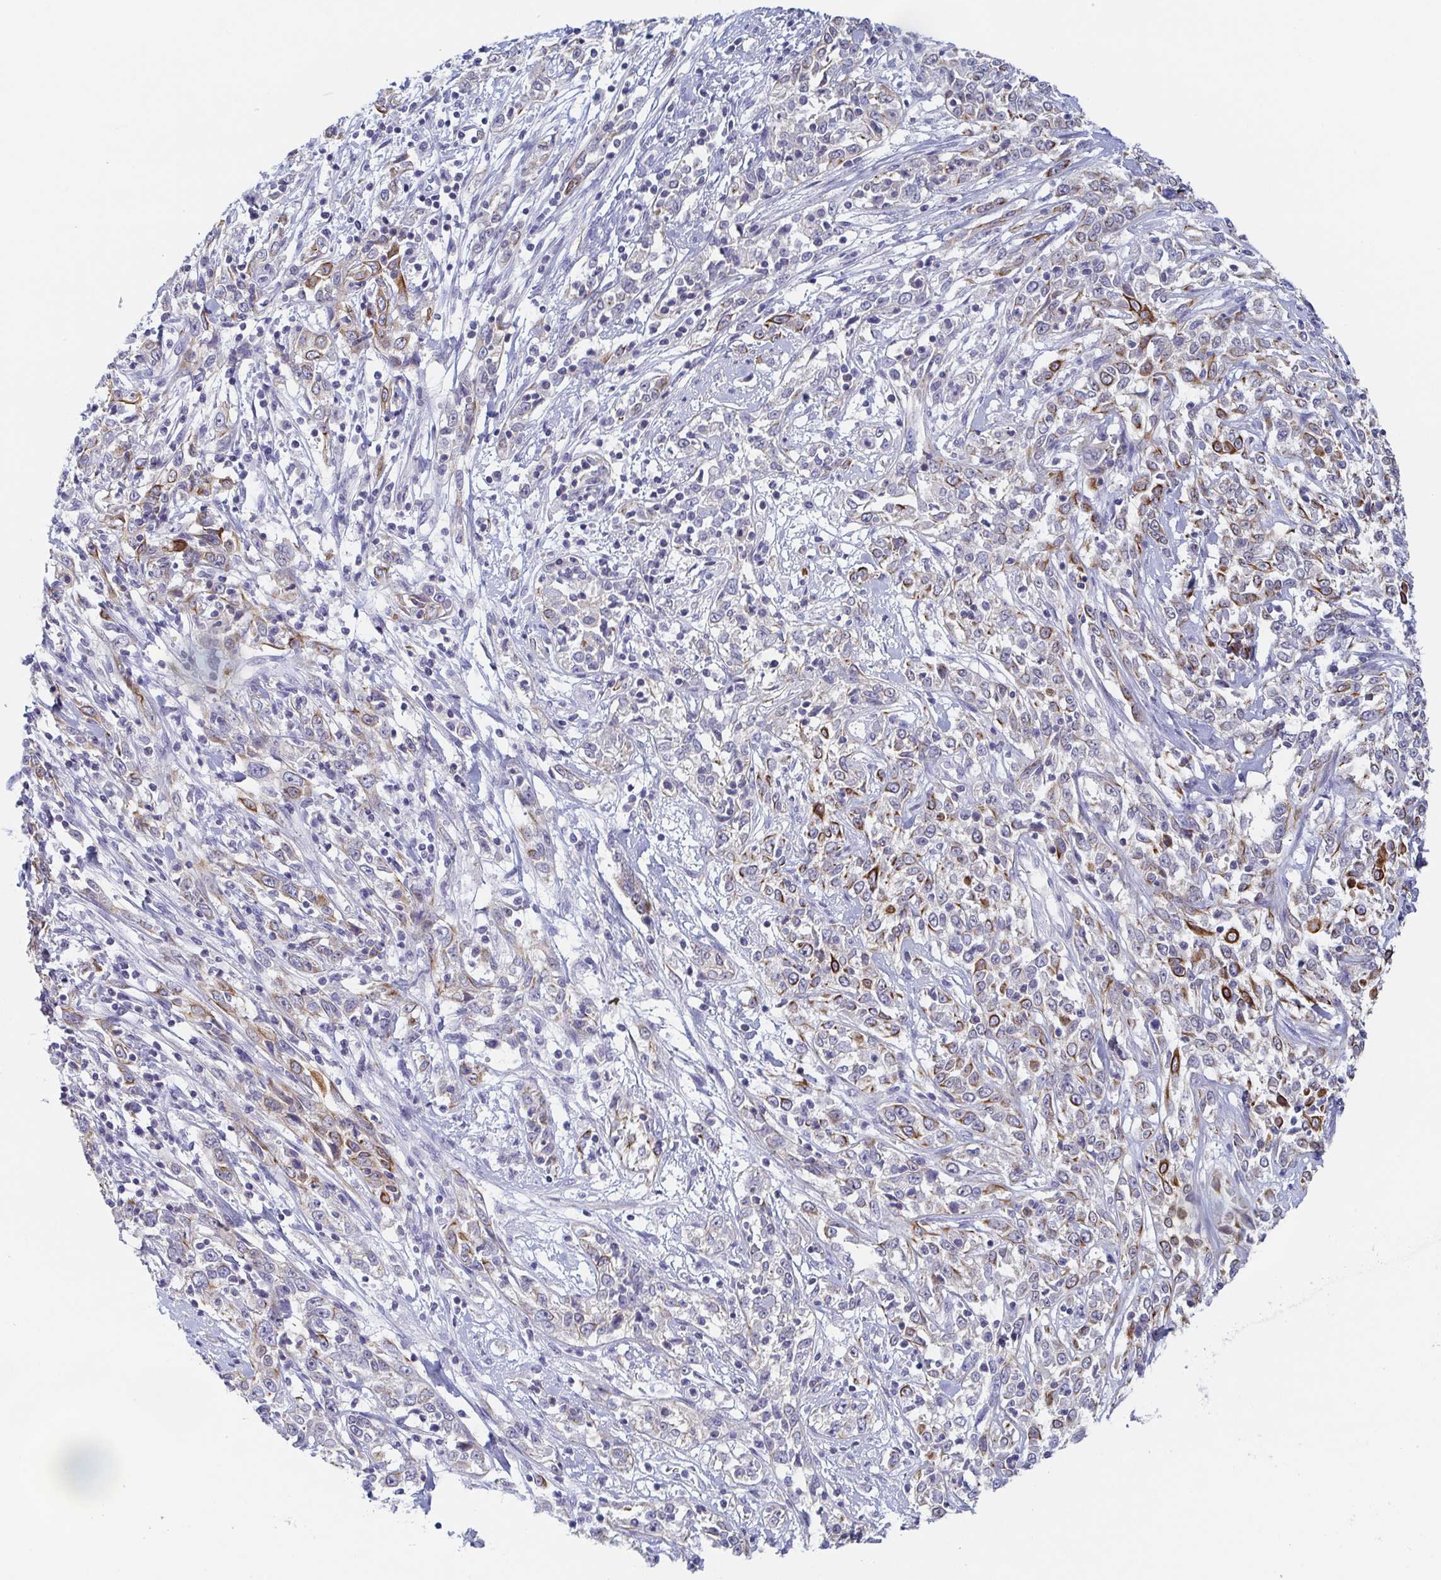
{"staining": {"intensity": "moderate", "quantity": "<25%", "location": "cytoplasmic/membranous"}, "tissue": "cervical cancer", "cell_type": "Tumor cells", "image_type": "cancer", "snomed": [{"axis": "morphology", "description": "Adenocarcinoma, NOS"}, {"axis": "topography", "description": "Cervix"}], "caption": "Protein staining demonstrates moderate cytoplasmic/membranous positivity in approximately <25% of tumor cells in adenocarcinoma (cervical).", "gene": "RHOV", "patient": {"sex": "female", "age": 40}}